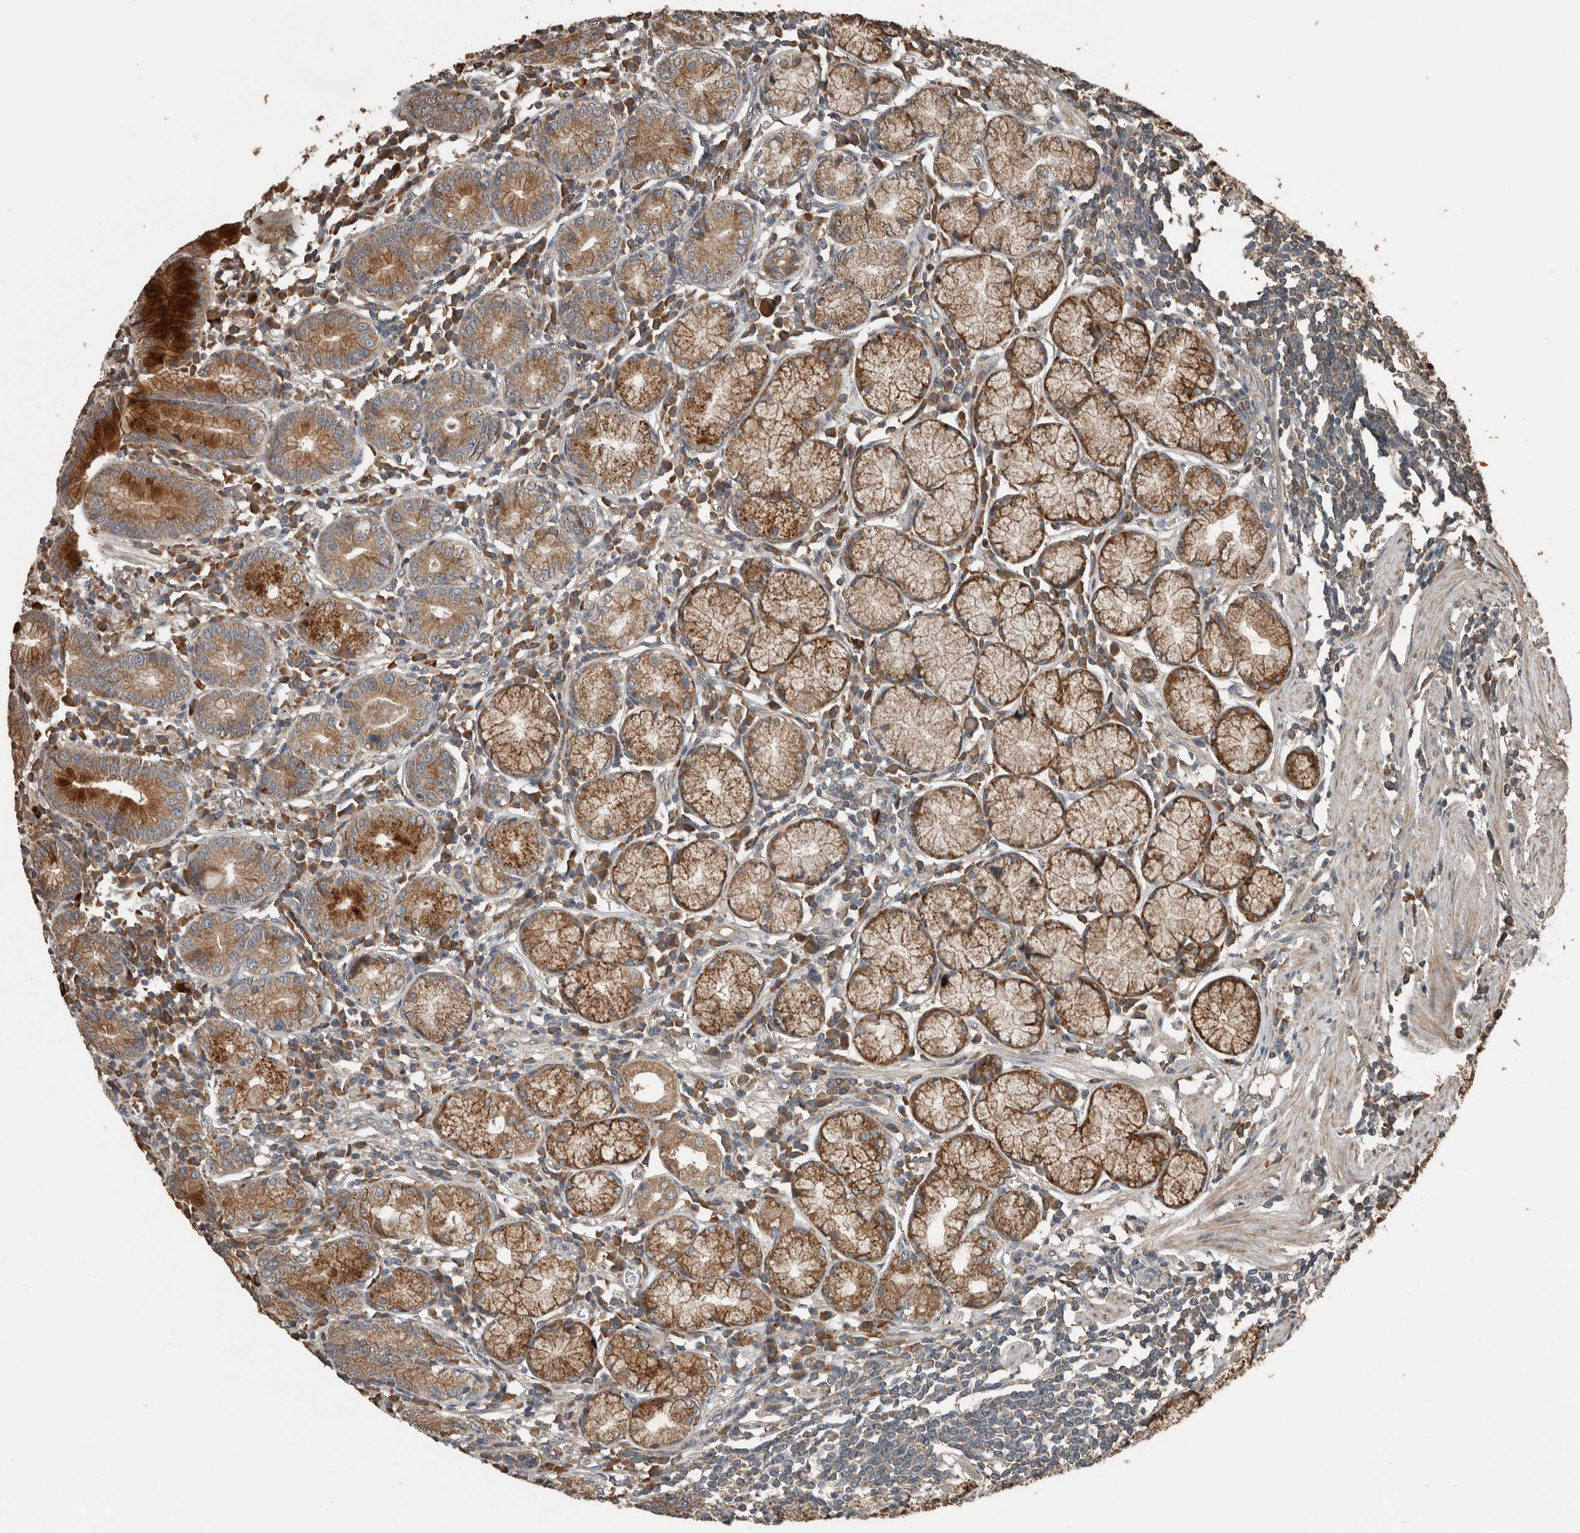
{"staining": {"intensity": "moderate", "quantity": ">75%", "location": "cytoplasmic/membranous"}, "tissue": "stomach", "cell_type": "Glandular cells", "image_type": "normal", "snomed": [{"axis": "morphology", "description": "Normal tissue, NOS"}, {"axis": "topography", "description": "Stomach"}], "caption": "About >75% of glandular cells in normal human stomach demonstrate moderate cytoplasmic/membranous protein positivity as visualized by brown immunohistochemical staining.", "gene": "RNF207", "patient": {"sex": "male", "age": 55}}